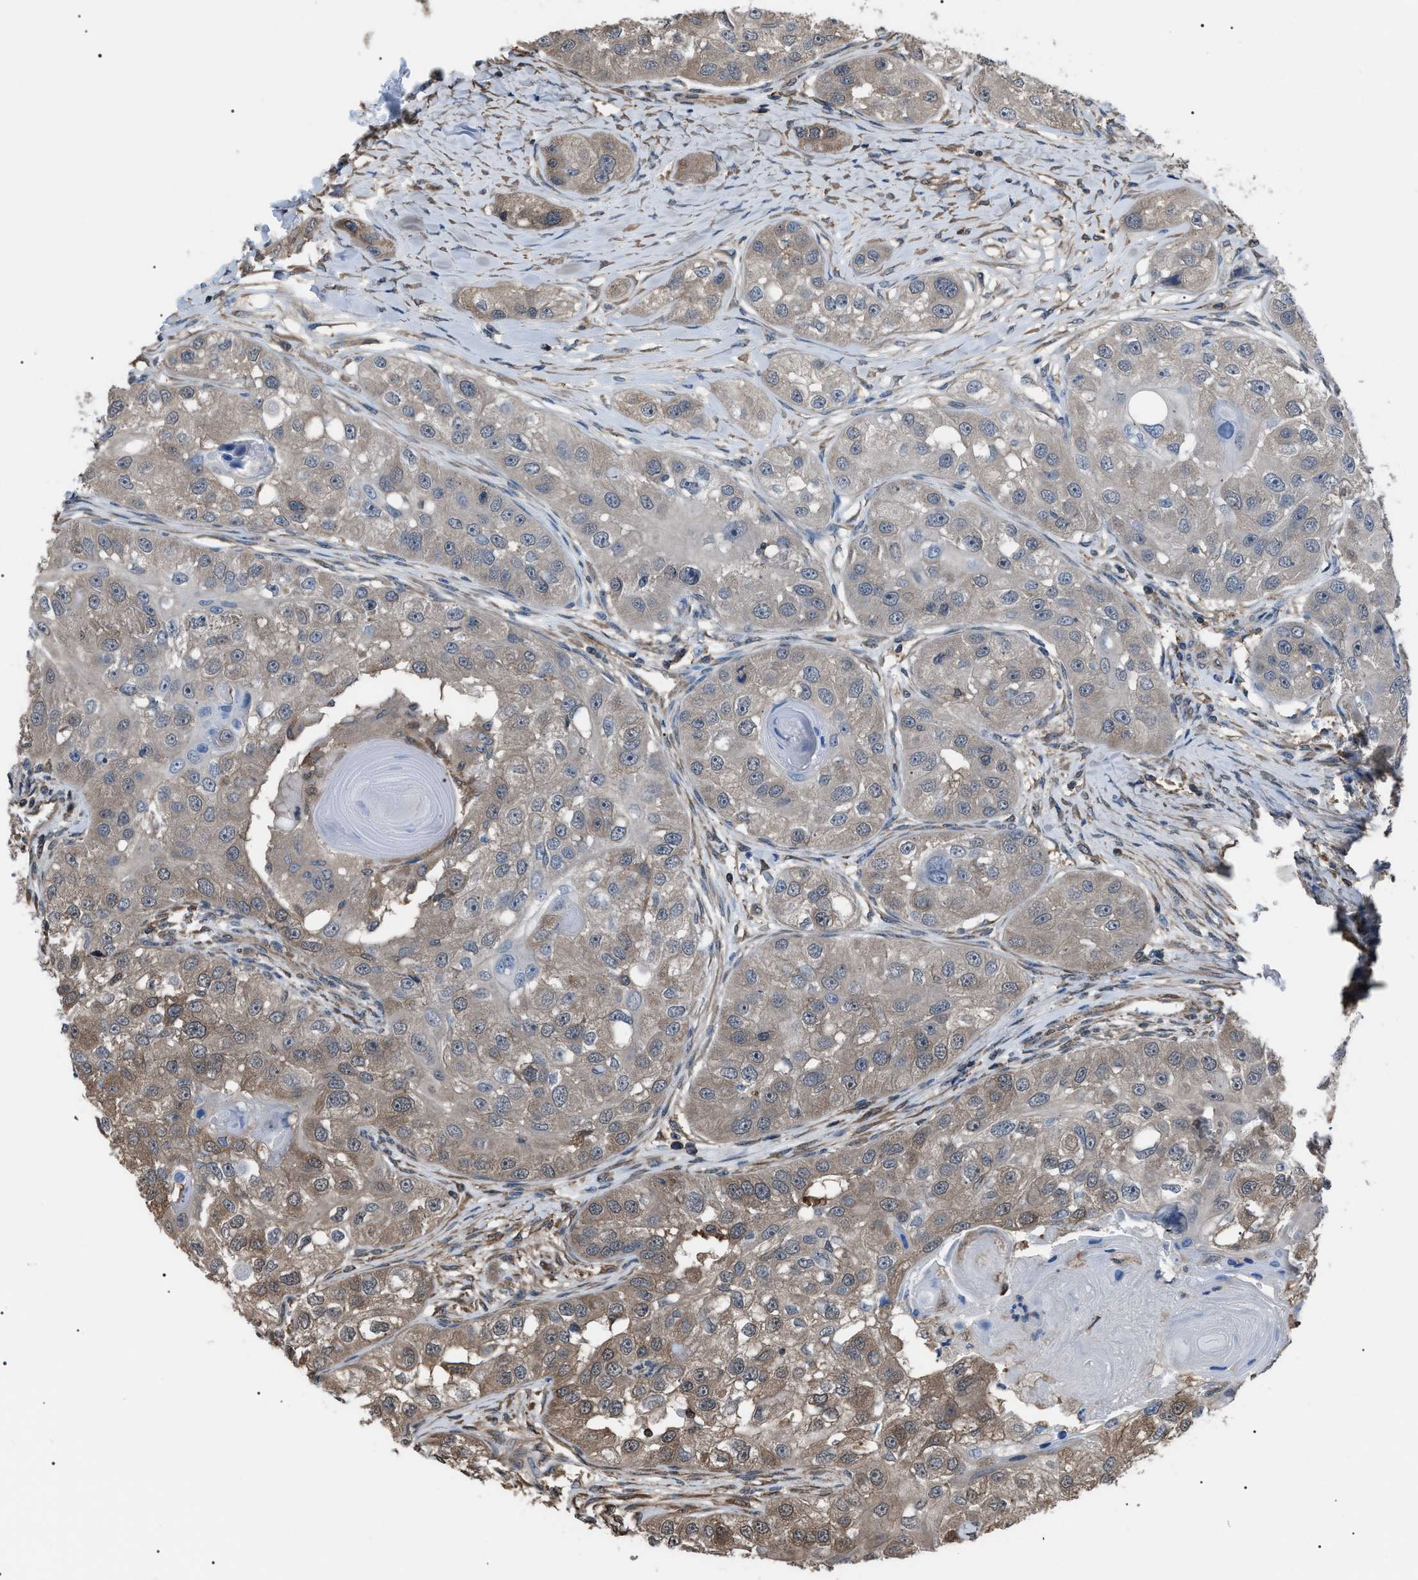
{"staining": {"intensity": "weak", "quantity": "<25%", "location": "cytoplasmic/membranous"}, "tissue": "head and neck cancer", "cell_type": "Tumor cells", "image_type": "cancer", "snomed": [{"axis": "morphology", "description": "Normal tissue, NOS"}, {"axis": "morphology", "description": "Squamous cell carcinoma, NOS"}, {"axis": "topography", "description": "Skeletal muscle"}, {"axis": "topography", "description": "Head-Neck"}], "caption": "Immunohistochemical staining of human head and neck cancer reveals no significant positivity in tumor cells. The staining is performed using DAB (3,3'-diaminobenzidine) brown chromogen with nuclei counter-stained in using hematoxylin.", "gene": "PDCD5", "patient": {"sex": "male", "age": 51}}